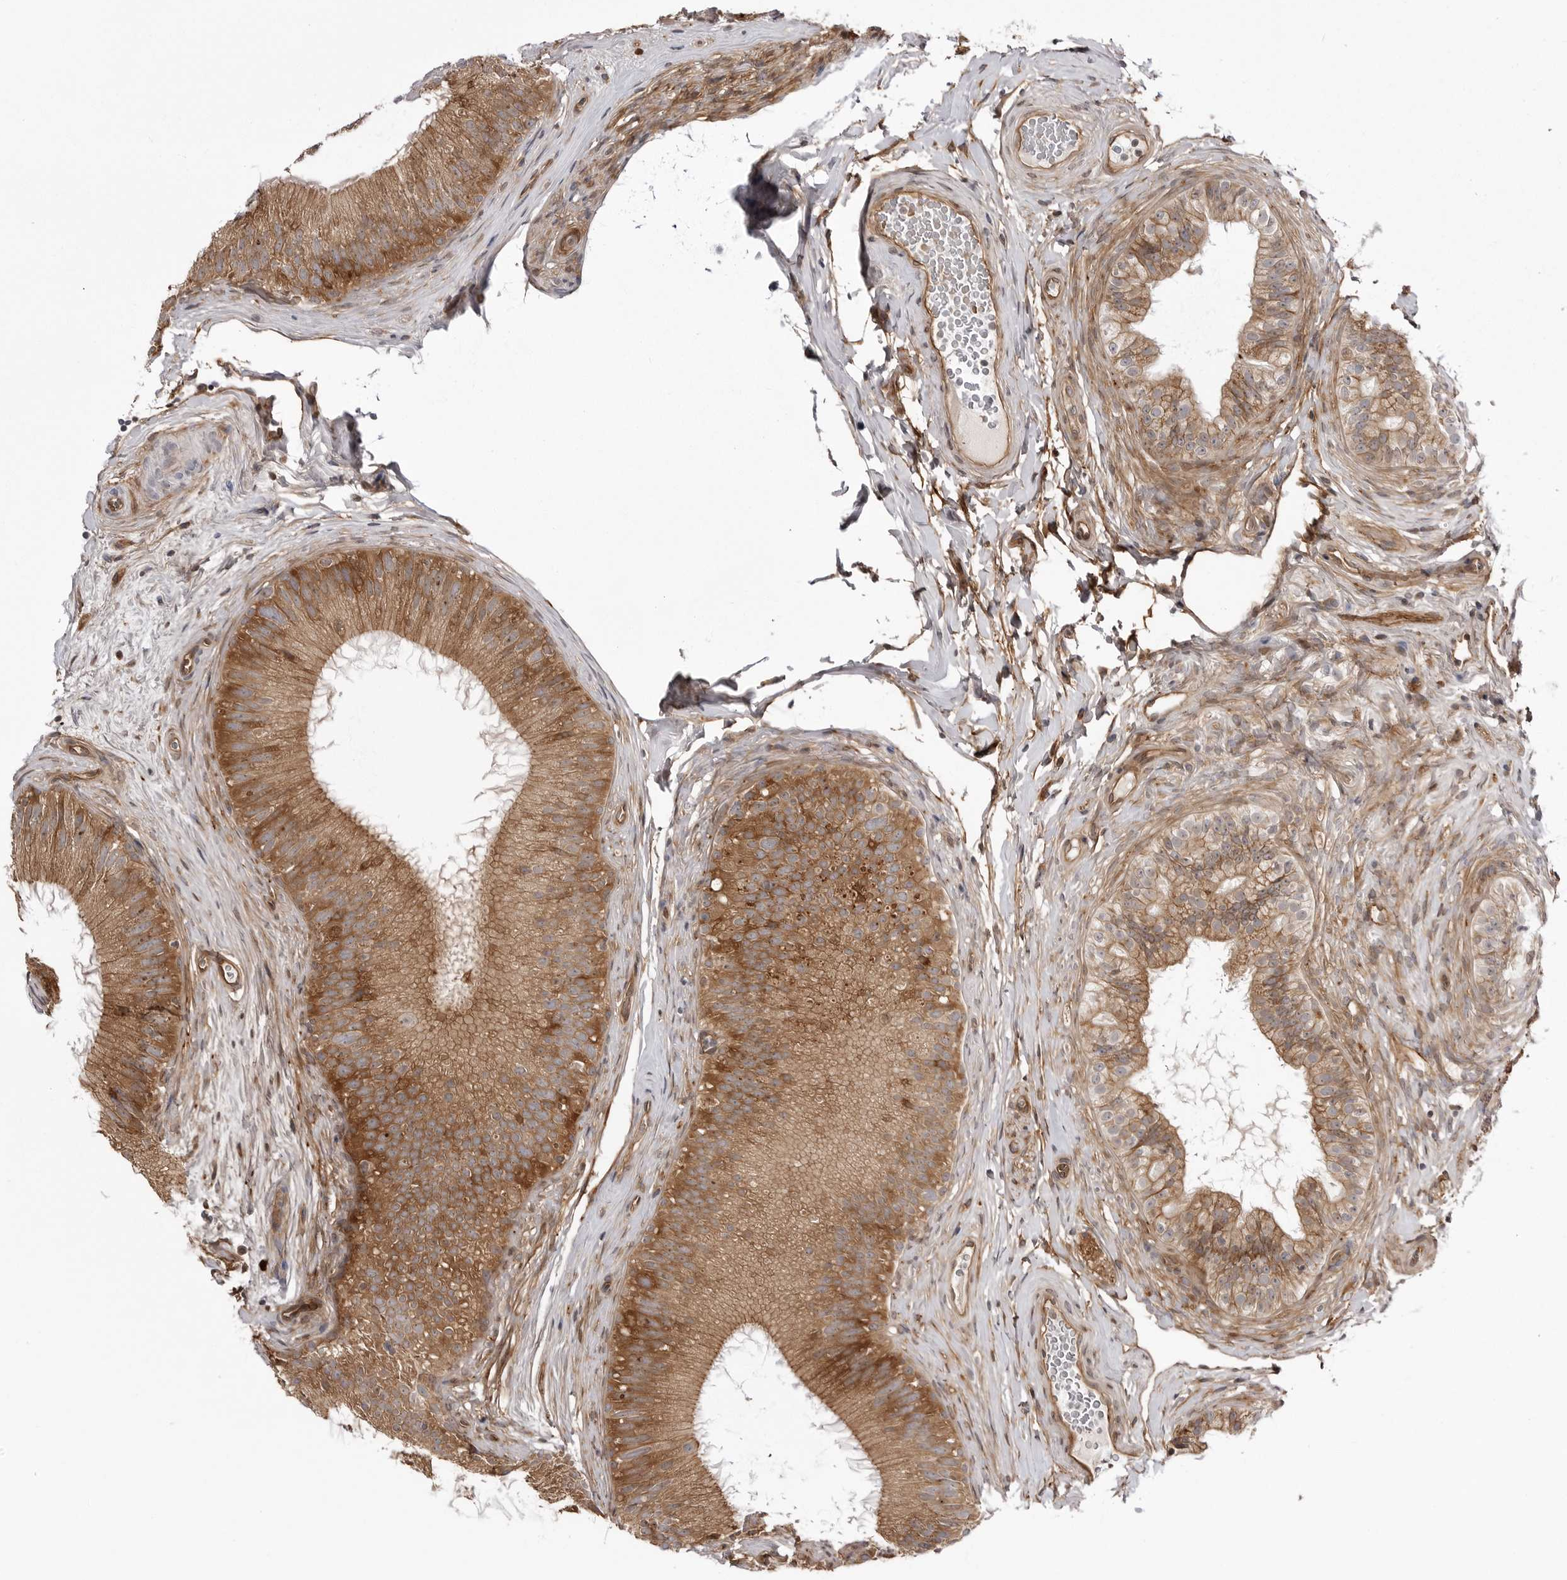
{"staining": {"intensity": "moderate", "quantity": ">75%", "location": "cytoplasmic/membranous"}, "tissue": "epididymis", "cell_type": "Glandular cells", "image_type": "normal", "snomed": [{"axis": "morphology", "description": "Normal tissue, NOS"}, {"axis": "topography", "description": "Epididymis"}], "caption": "This image reveals immunohistochemistry staining of normal epididymis, with medium moderate cytoplasmic/membranous expression in about >75% of glandular cells.", "gene": "ARL5A", "patient": {"sex": "male", "age": 45}}